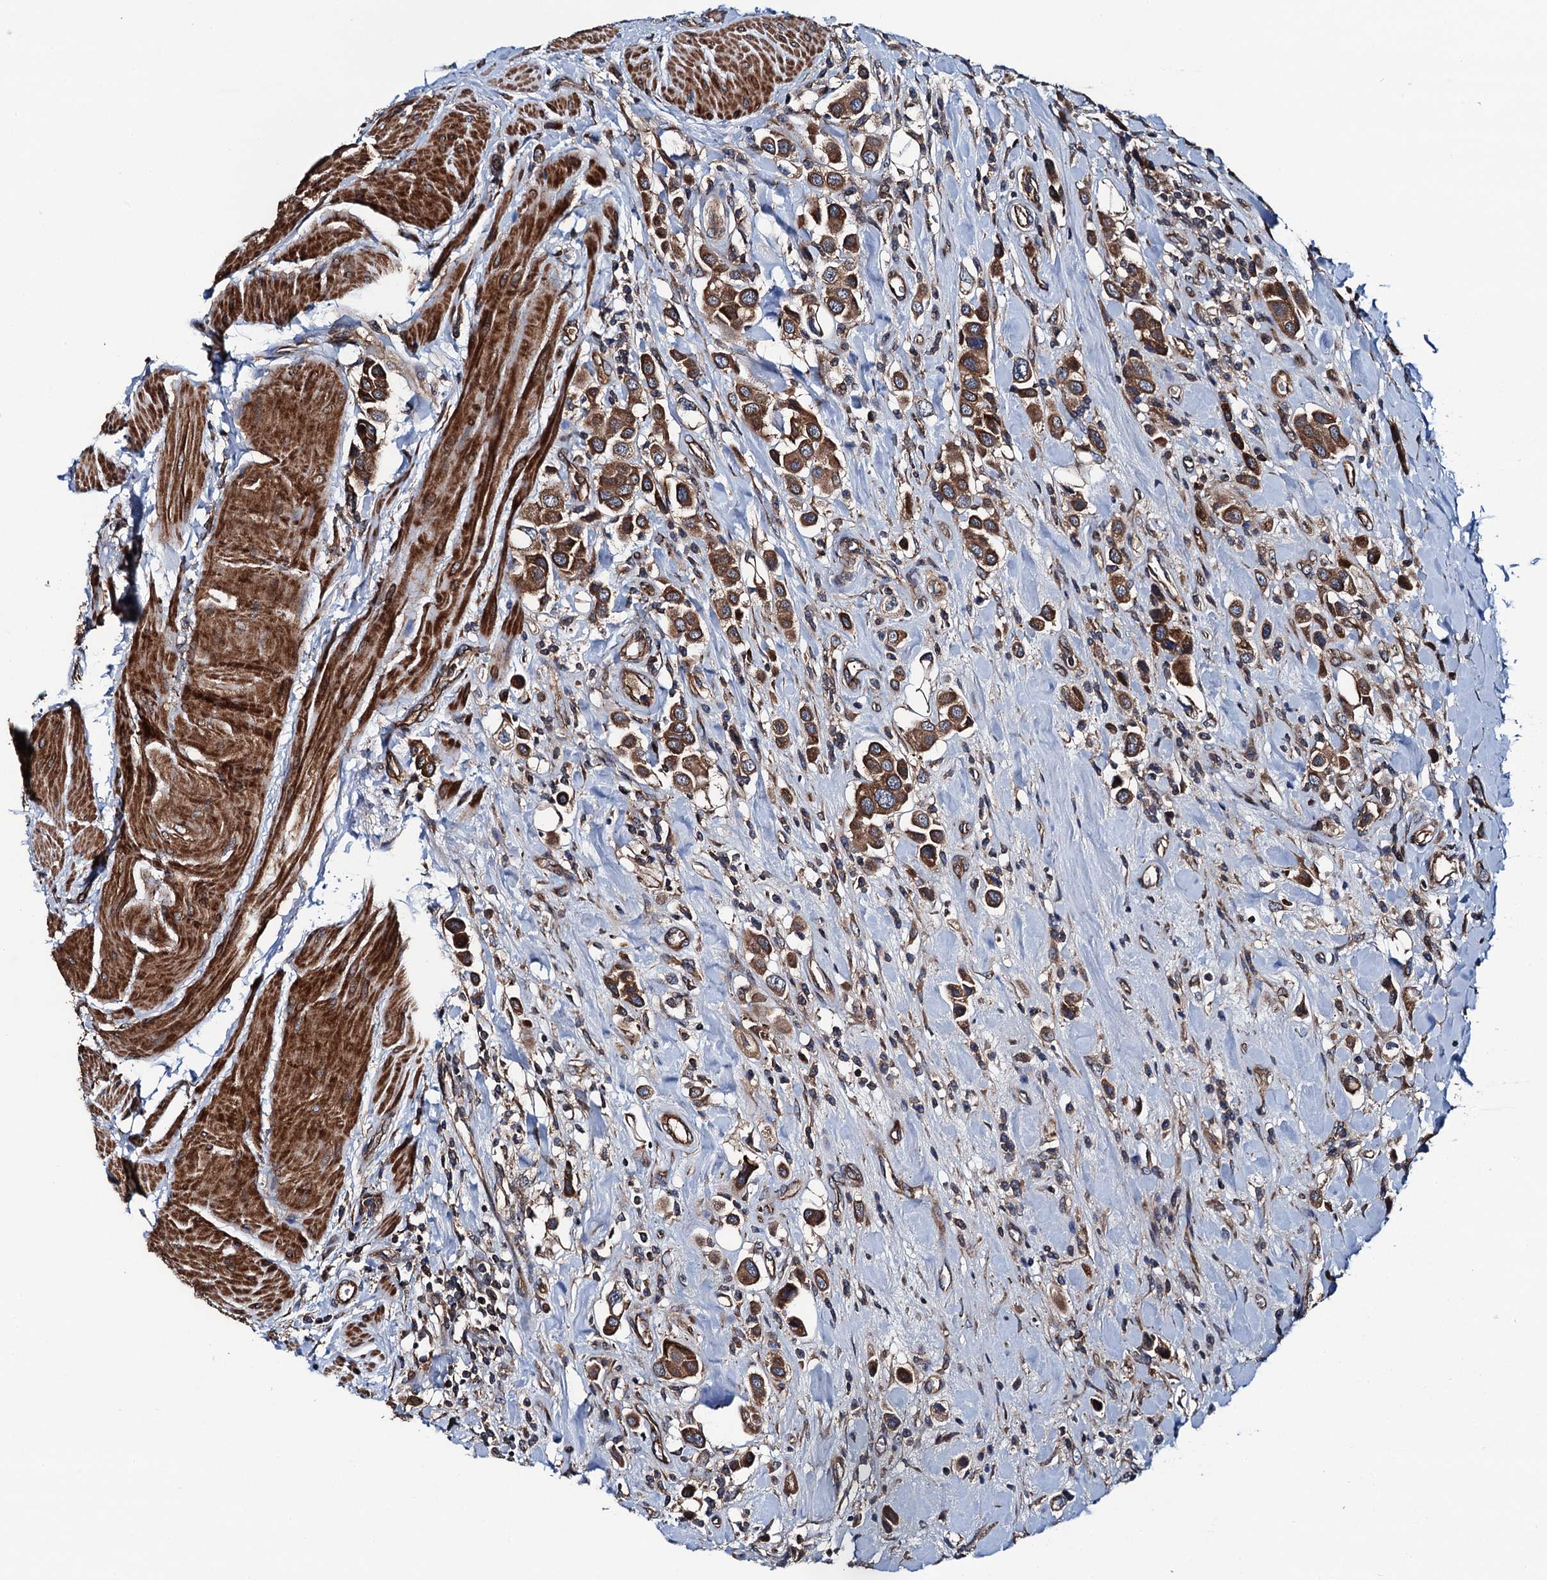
{"staining": {"intensity": "strong", "quantity": ">75%", "location": "cytoplasmic/membranous"}, "tissue": "urothelial cancer", "cell_type": "Tumor cells", "image_type": "cancer", "snomed": [{"axis": "morphology", "description": "Urothelial carcinoma, High grade"}, {"axis": "topography", "description": "Urinary bladder"}], "caption": "Strong cytoplasmic/membranous expression for a protein is present in approximately >75% of tumor cells of urothelial carcinoma (high-grade) using immunohistochemistry (IHC).", "gene": "NEK1", "patient": {"sex": "male", "age": 50}}